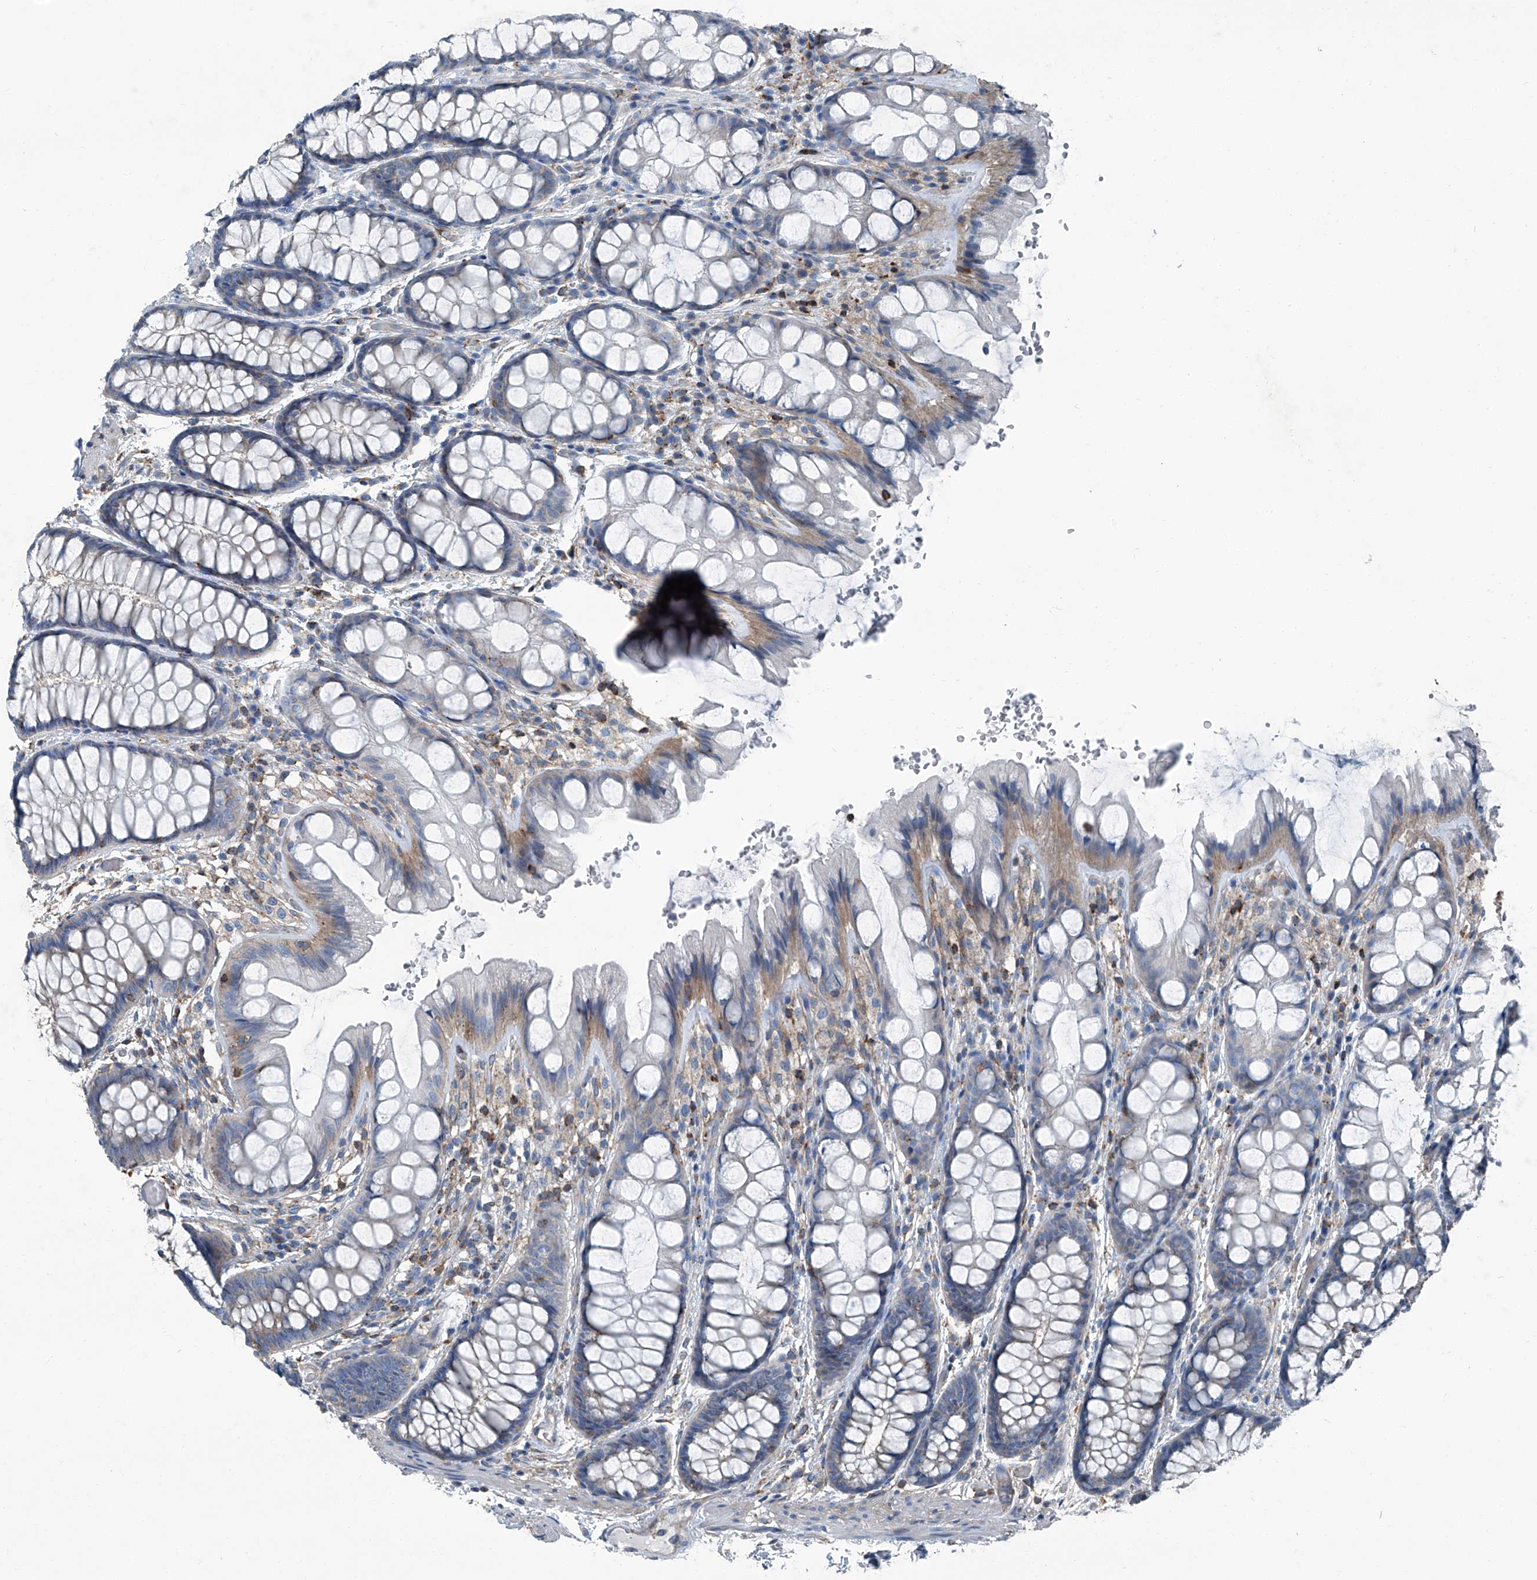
{"staining": {"intensity": "negative", "quantity": "none", "location": "none"}, "tissue": "colon", "cell_type": "Endothelial cells", "image_type": "normal", "snomed": [{"axis": "morphology", "description": "Normal tissue, NOS"}, {"axis": "topography", "description": "Colon"}], "caption": "DAB immunohistochemical staining of unremarkable human colon exhibits no significant positivity in endothelial cells. (IHC, brightfield microscopy, high magnification).", "gene": "SEPTIN7", "patient": {"sex": "male", "age": 47}}